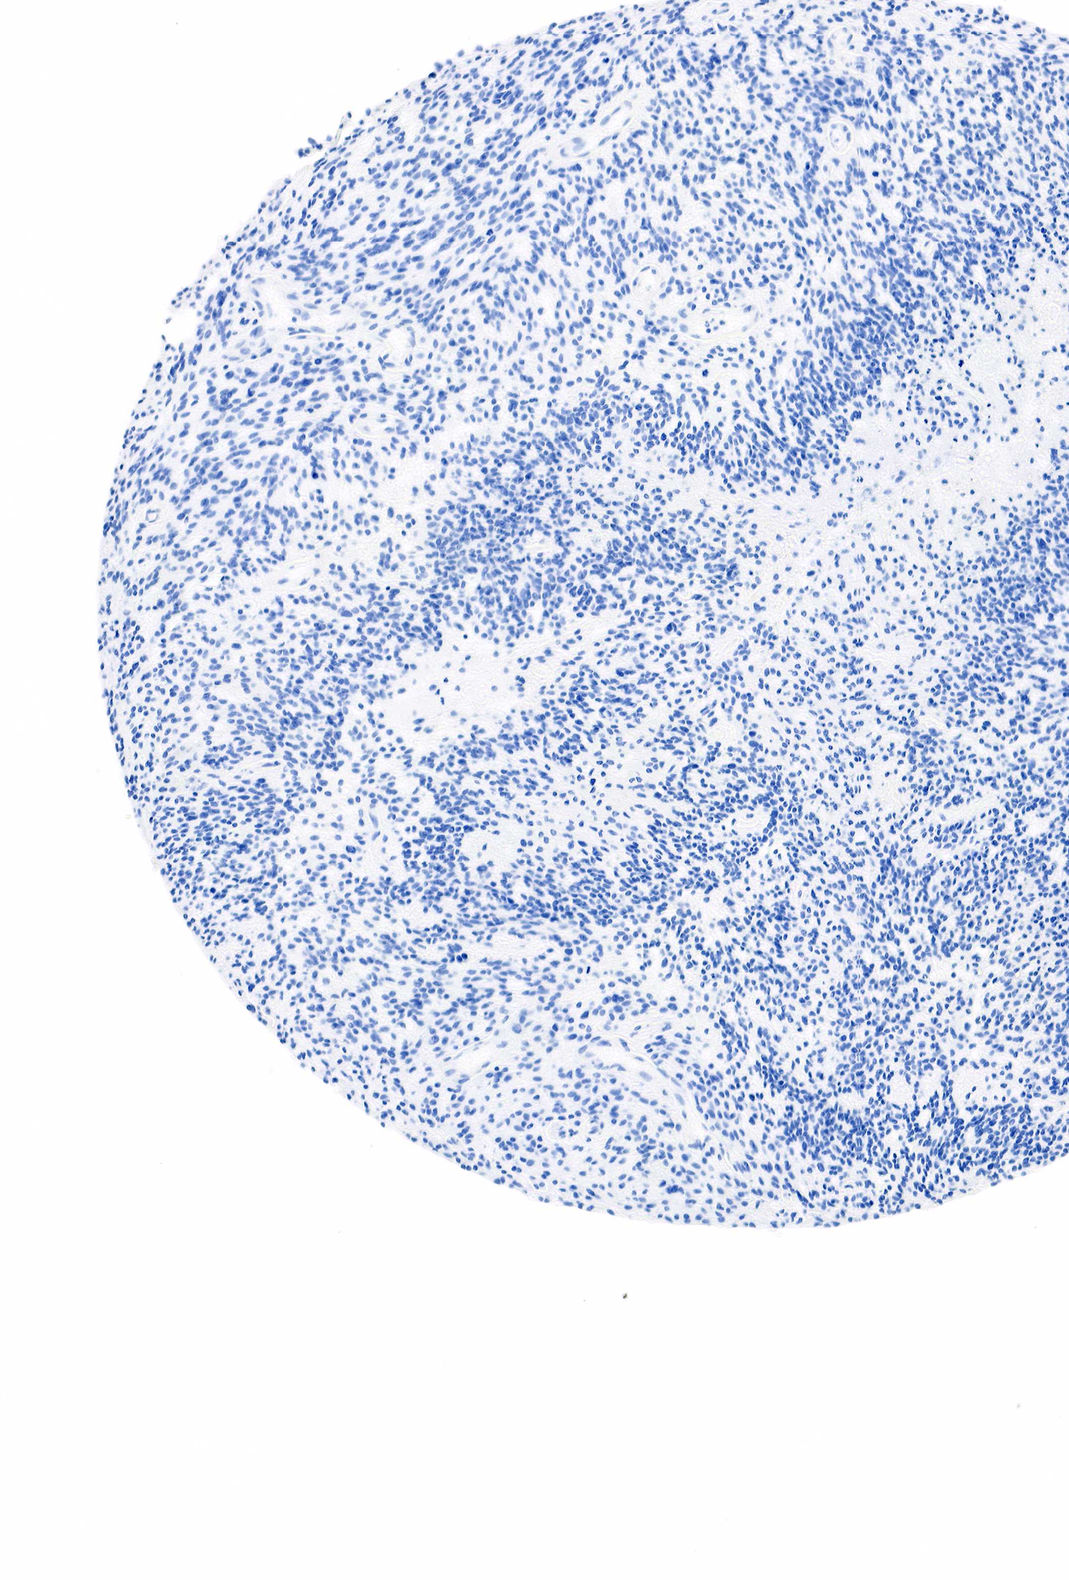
{"staining": {"intensity": "negative", "quantity": "none", "location": "none"}, "tissue": "glioma", "cell_type": "Tumor cells", "image_type": "cancer", "snomed": [{"axis": "morphology", "description": "Glioma, malignant, High grade"}, {"axis": "topography", "description": "Brain"}], "caption": "Malignant high-grade glioma was stained to show a protein in brown. There is no significant positivity in tumor cells. (Brightfield microscopy of DAB (3,3'-diaminobenzidine) immunohistochemistry (IHC) at high magnification).", "gene": "PTH", "patient": {"sex": "female", "age": 13}}